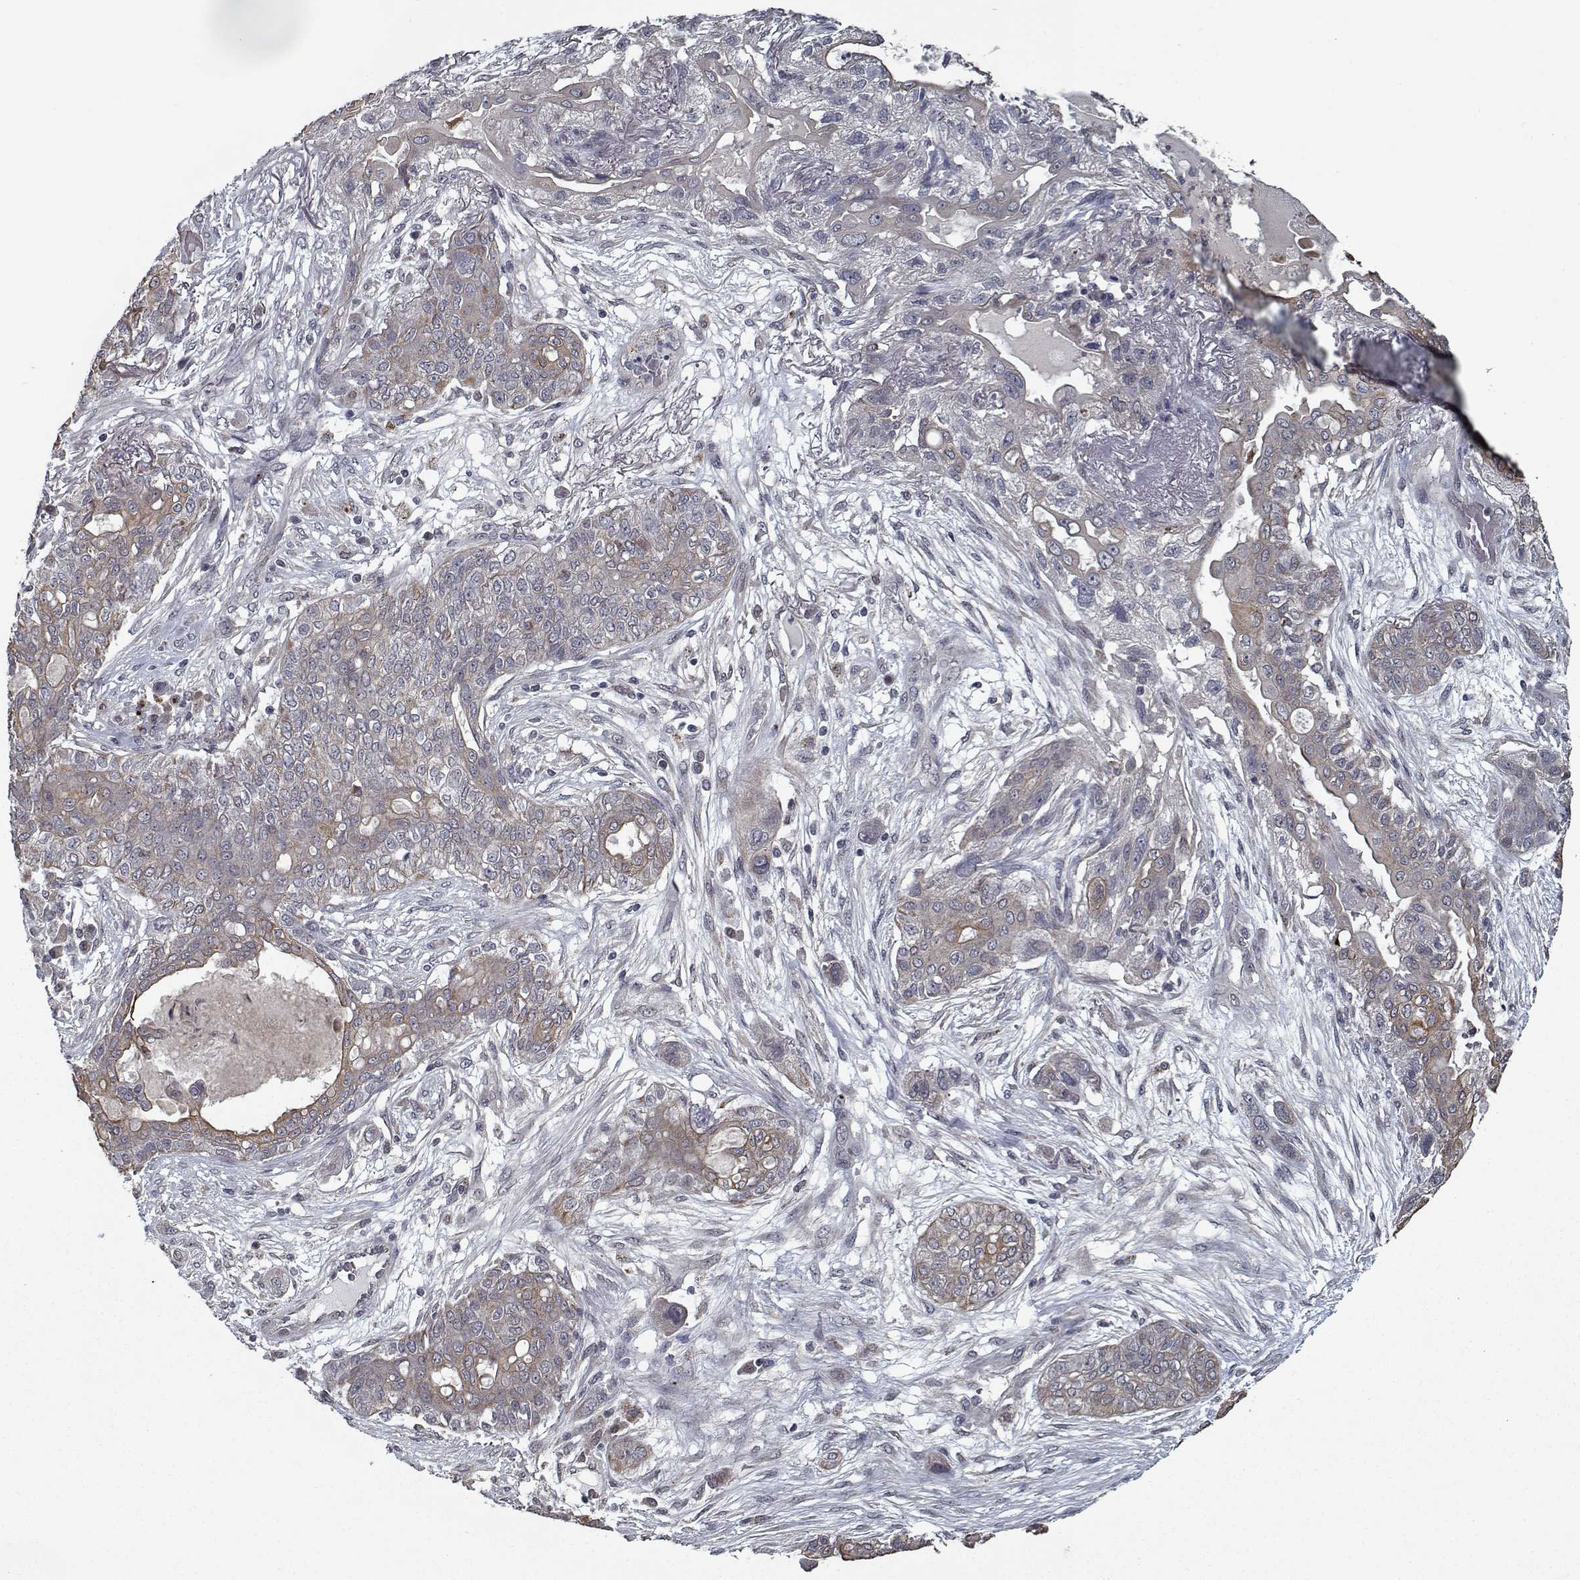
{"staining": {"intensity": "moderate", "quantity": ">75%", "location": "cytoplasmic/membranous"}, "tissue": "lung cancer", "cell_type": "Tumor cells", "image_type": "cancer", "snomed": [{"axis": "morphology", "description": "Squamous cell carcinoma, NOS"}, {"axis": "topography", "description": "Lung"}], "caption": "An immunohistochemistry image of tumor tissue is shown. Protein staining in brown labels moderate cytoplasmic/membranous positivity in lung squamous cell carcinoma within tumor cells.", "gene": "NLK", "patient": {"sex": "female", "age": 70}}